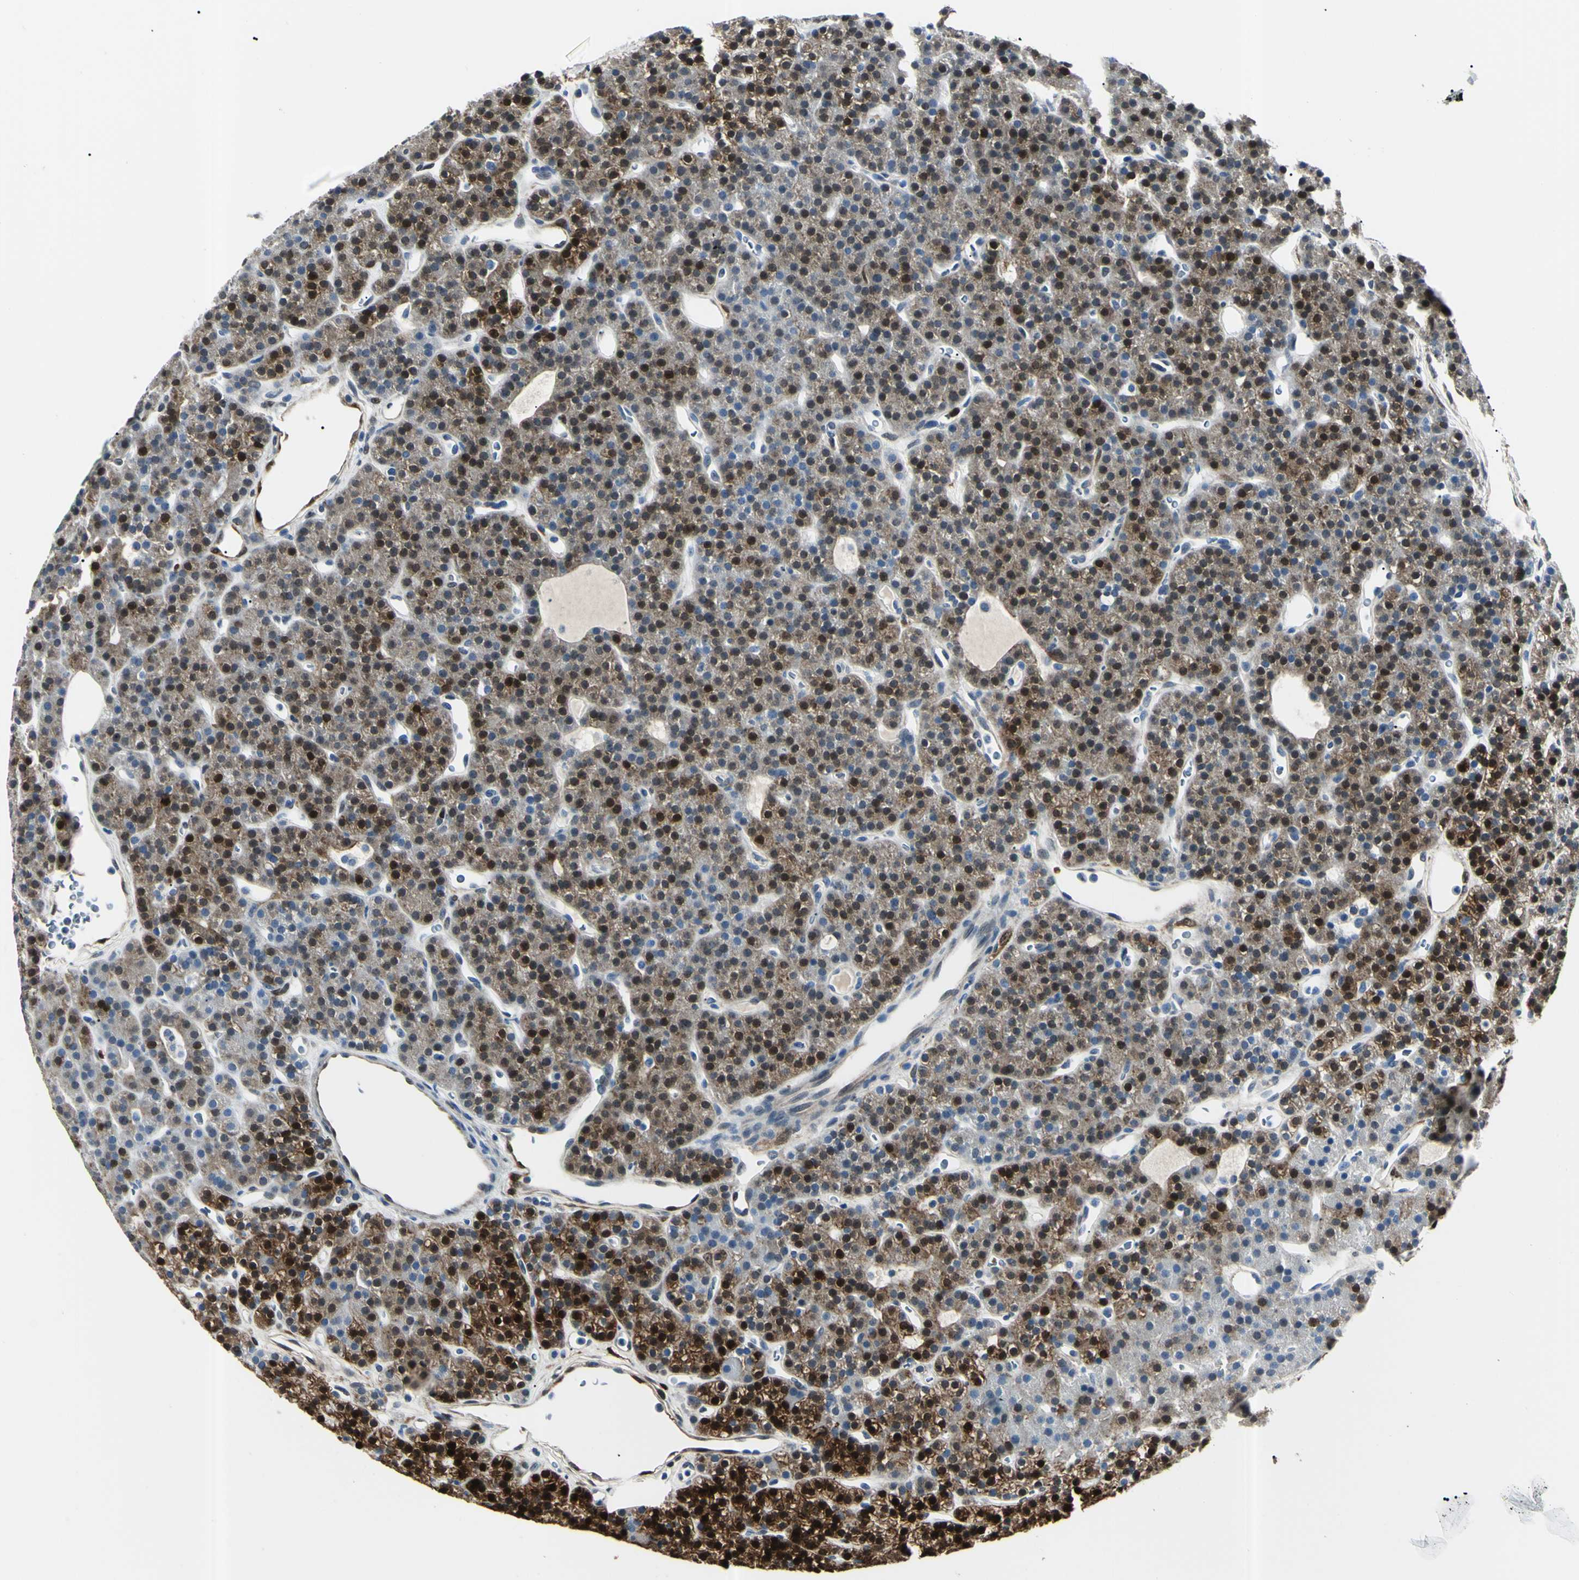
{"staining": {"intensity": "strong", "quantity": "25%-75%", "location": "cytoplasmic/membranous,nuclear"}, "tissue": "parathyroid gland", "cell_type": "Glandular cells", "image_type": "normal", "snomed": [{"axis": "morphology", "description": "Normal tissue, NOS"}, {"axis": "morphology", "description": "Hyperplasia, NOS"}, {"axis": "topography", "description": "Parathyroid gland"}], "caption": "Immunohistochemical staining of benign human parathyroid gland demonstrates 25%-75% levels of strong cytoplasmic/membranous,nuclear protein staining in approximately 25%-75% of glandular cells. (IHC, brightfield microscopy, high magnification).", "gene": "AKR1C3", "patient": {"sex": "male", "age": 44}}